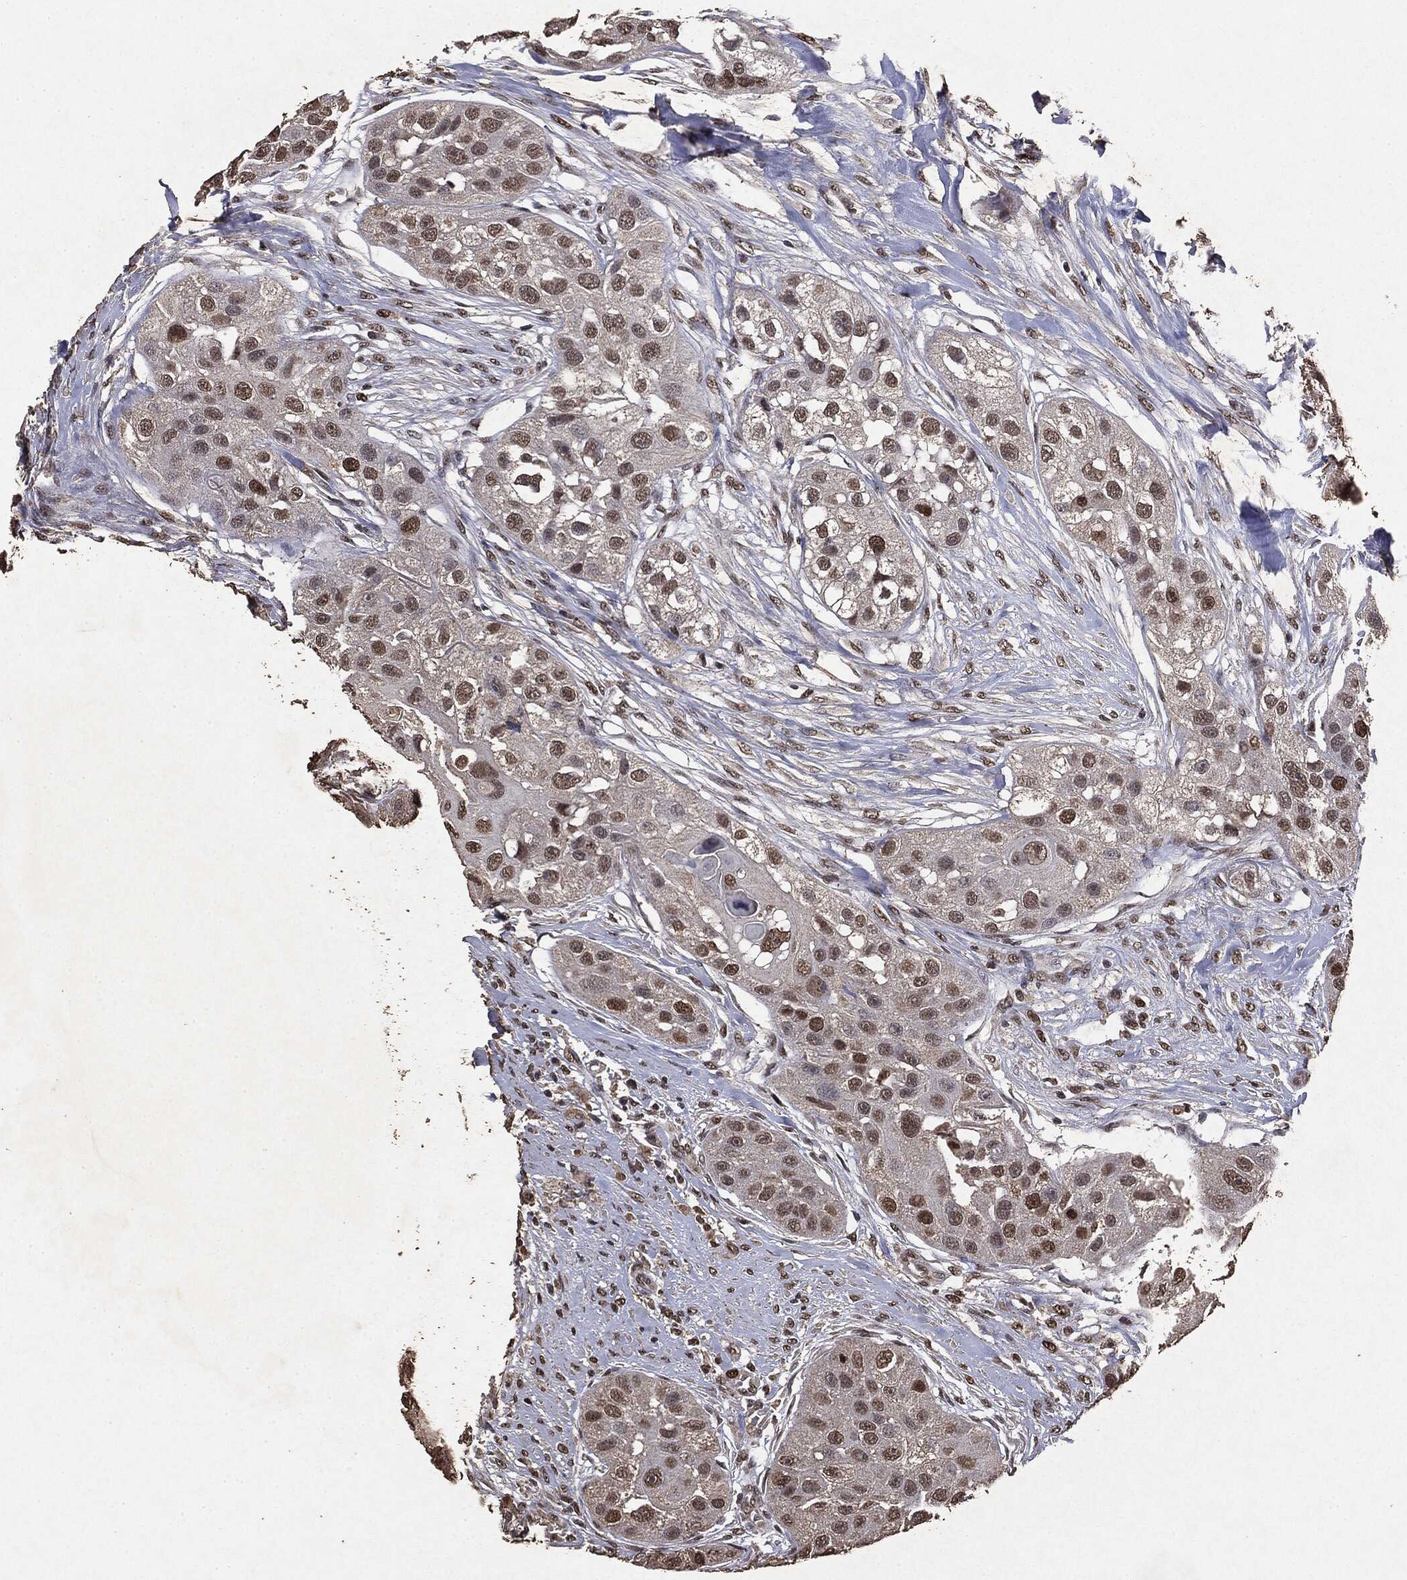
{"staining": {"intensity": "moderate", "quantity": "25%-75%", "location": "nuclear"}, "tissue": "head and neck cancer", "cell_type": "Tumor cells", "image_type": "cancer", "snomed": [{"axis": "morphology", "description": "Normal tissue, NOS"}, {"axis": "morphology", "description": "Squamous cell carcinoma, NOS"}, {"axis": "topography", "description": "Skeletal muscle"}, {"axis": "topography", "description": "Head-Neck"}], "caption": "The immunohistochemical stain shows moderate nuclear positivity in tumor cells of squamous cell carcinoma (head and neck) tissue.", "gene": "RAD18", "patient": {"sex": "male", "age": 51}}